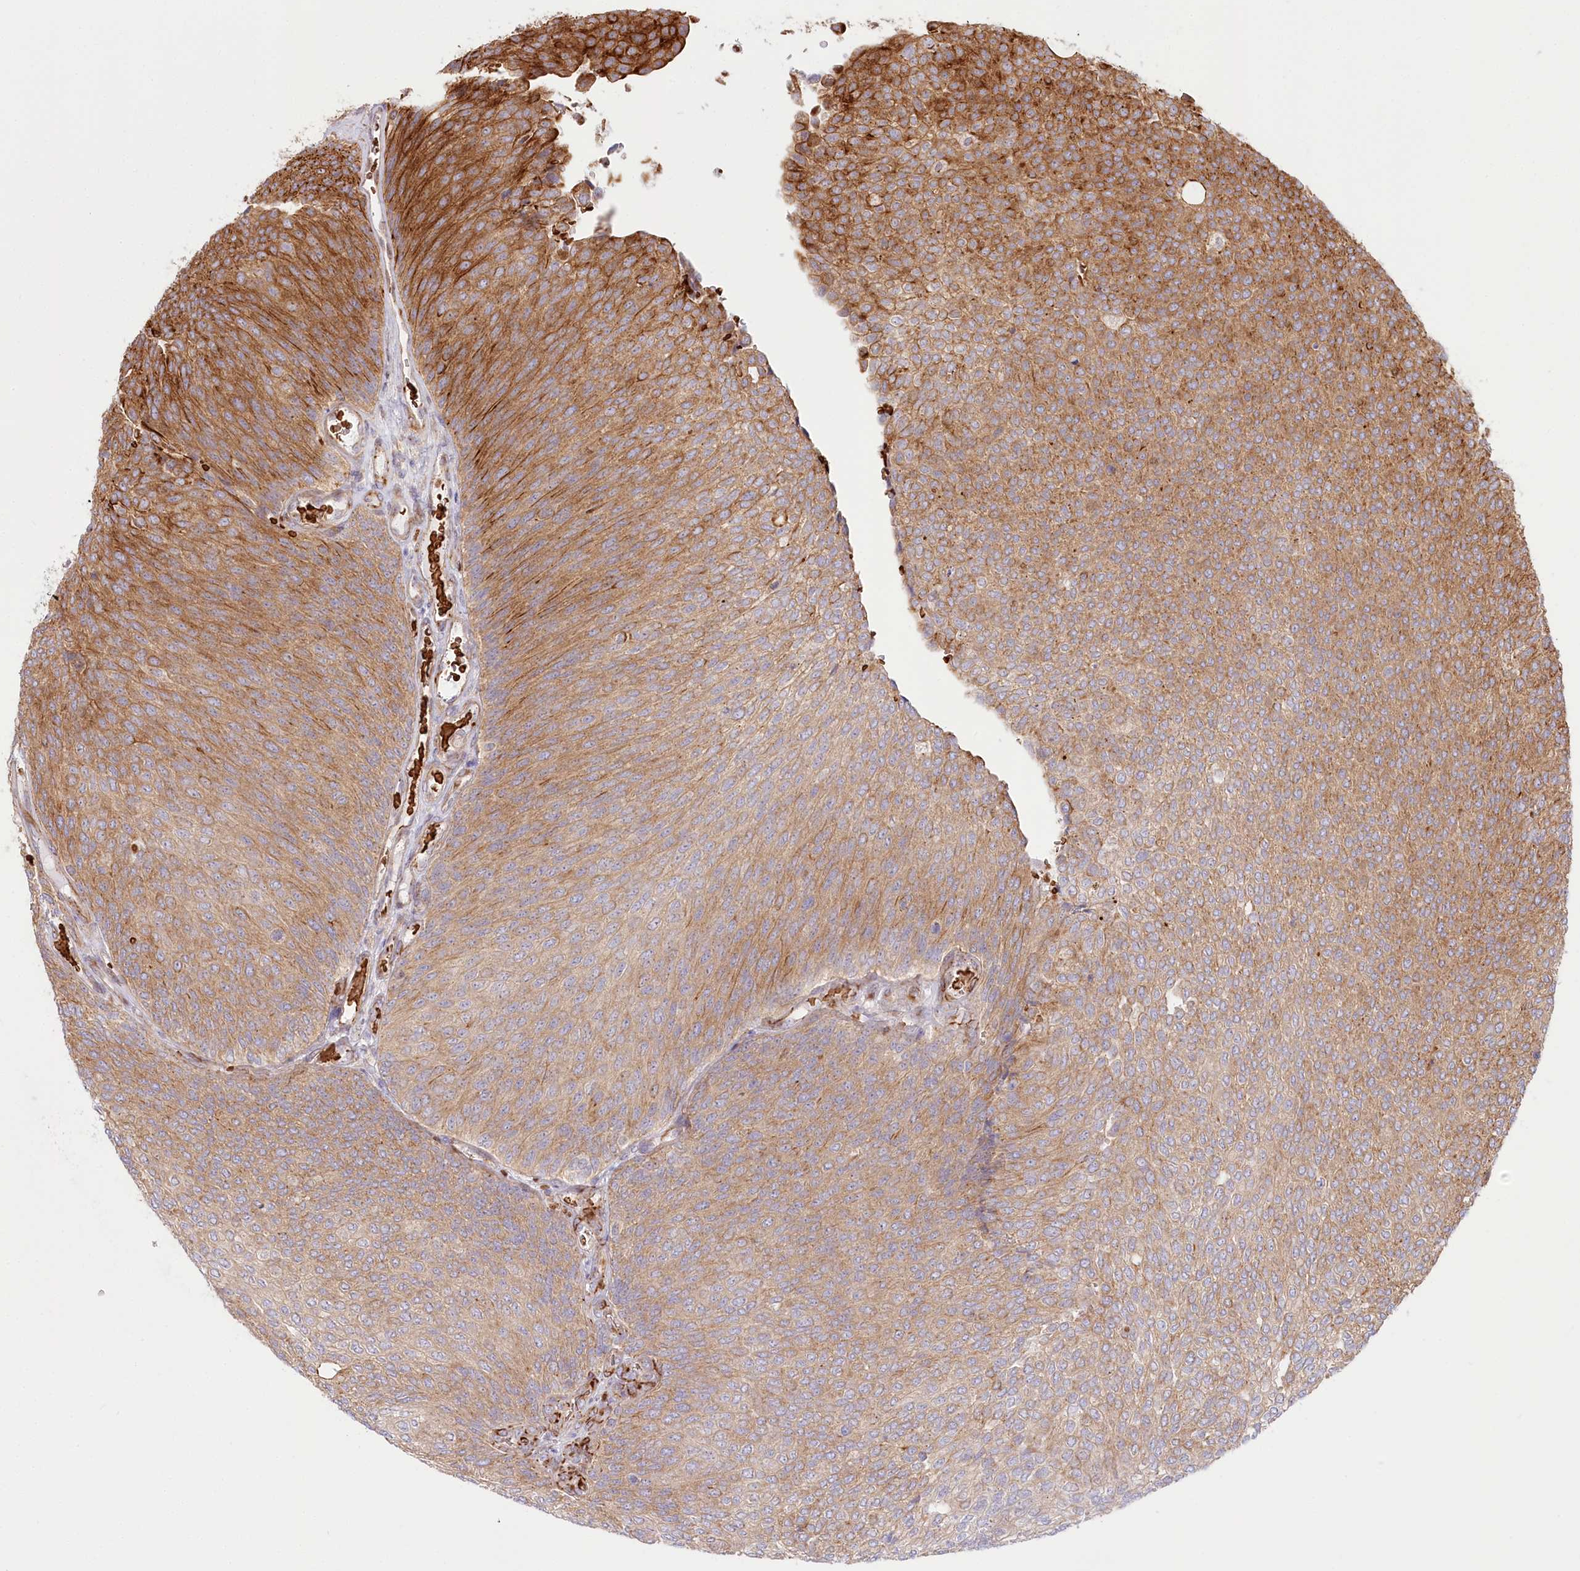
{"staining": {"intensity": "moderate", "quantity": ">75%", "location": "cytoplasmic/membranous"}, "tissue": "urothelial cancer", "cell_type": "Tumor cells", "image_type": "cancer", "snomed": [{"axis": "morphology", "description": "Urothelial carcinoma, Low grade"}, {"axis": "topography", "description": "Urinary bladder"}], "caption": "DAB immunohistochemical staining of human urothelial cancer reveals moderate cytoplasmic/membranous protein staining in about >75% of tumor cells. Nuclei are stained in blue.", "gene": "COMMD3", "patient": {"sex": "female", "age": 79}}